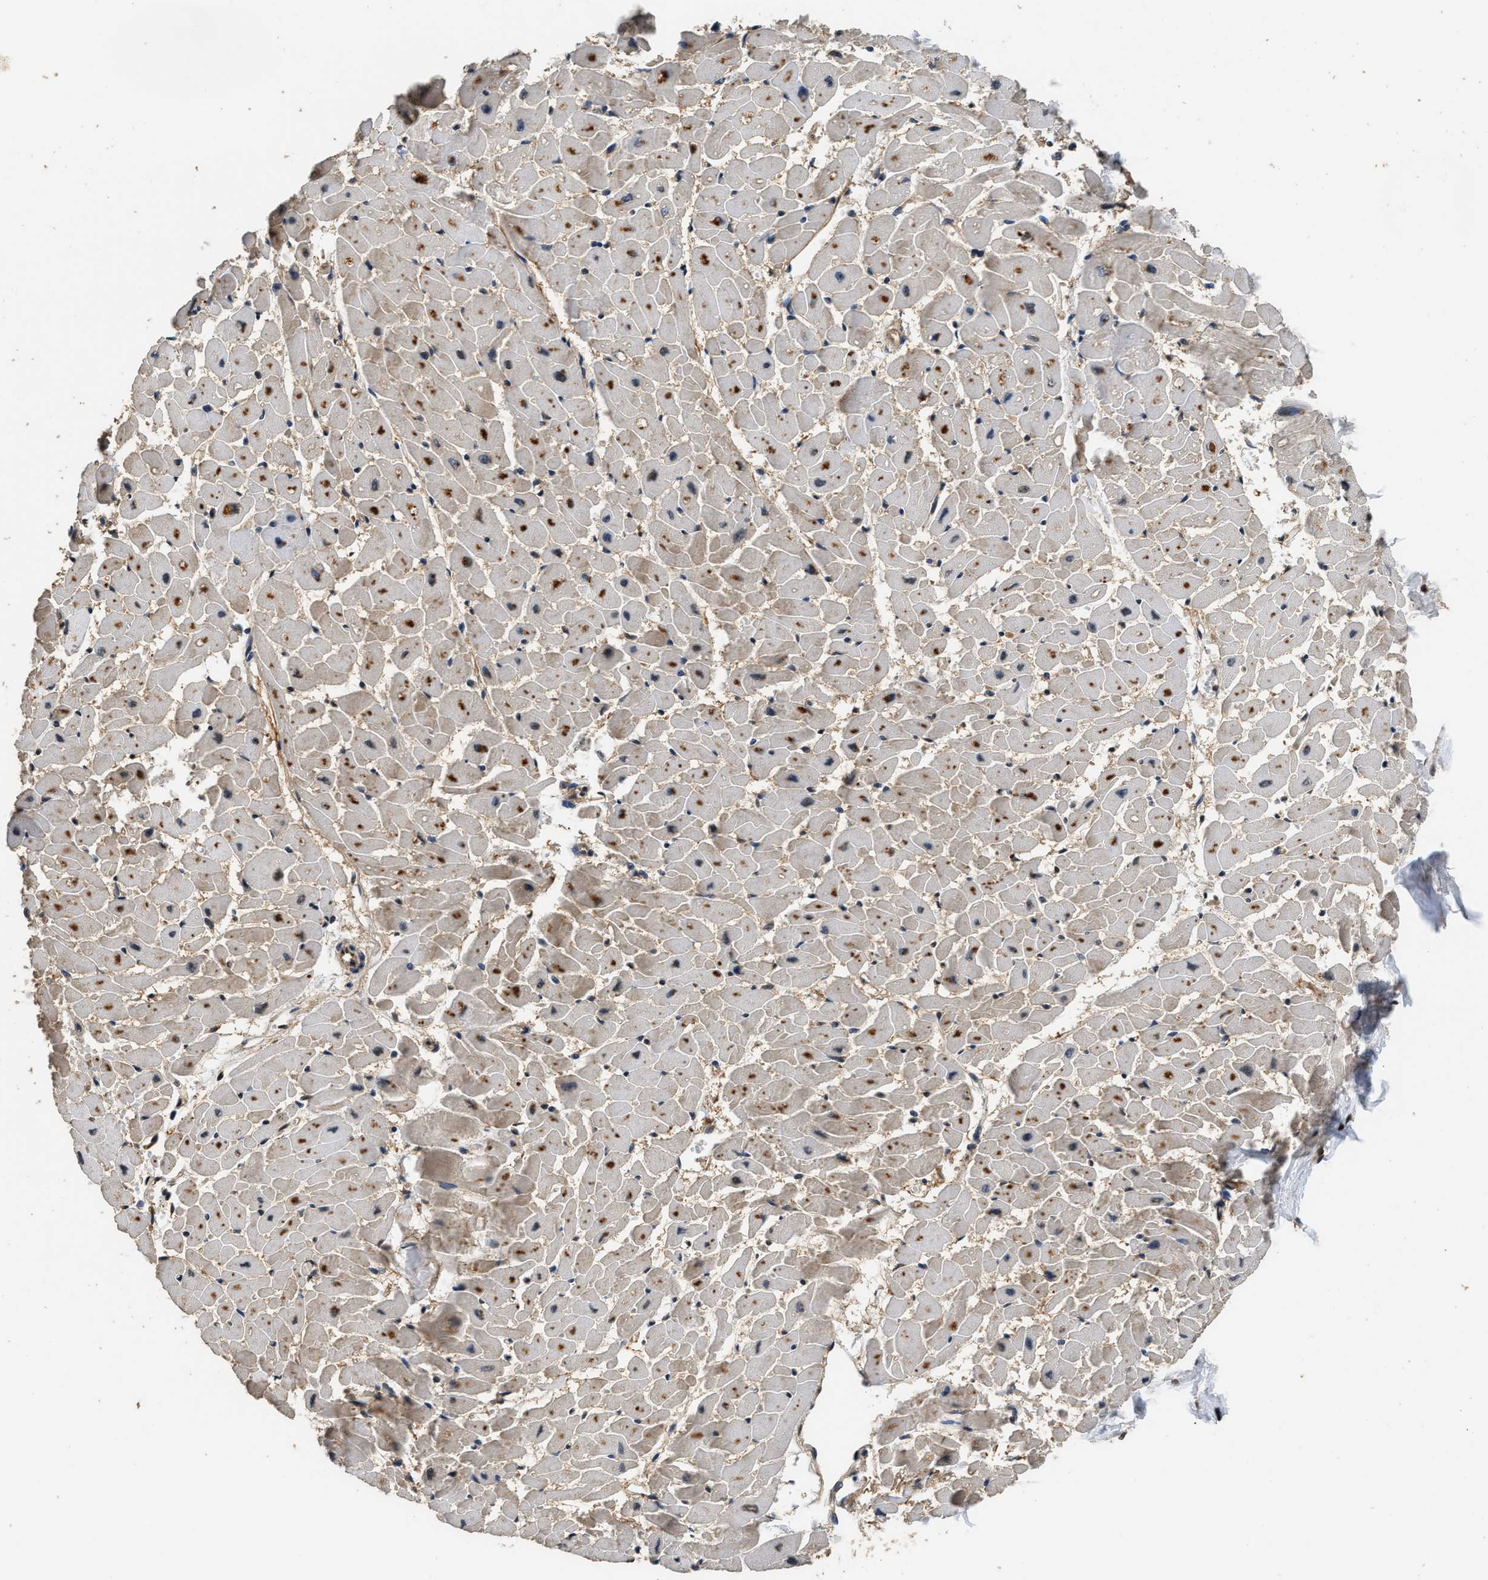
{"staining": {"intensity": "moderate", "quantity": "25%-75%", "location": "cytoplasmic/membranous"}, "tissue": "heart muscle", "cell_type": "Cardiomyocytes", "image_type": "normal", "snomed": [{"axis": "morphology", "description": "Normal tissue, NOS"}, {"axis": "topography", "description": "Heart"}], "caption": "Immunohistochemistry image of normal human heart muscle stained for a protein (brown), which shows medium levels of moderate cytoplasmic/membranous staining in about 25%-75% of cardiomyocytes.", "gene": "DNAJC2", "patient": {"sex": "female", "age": 19}}